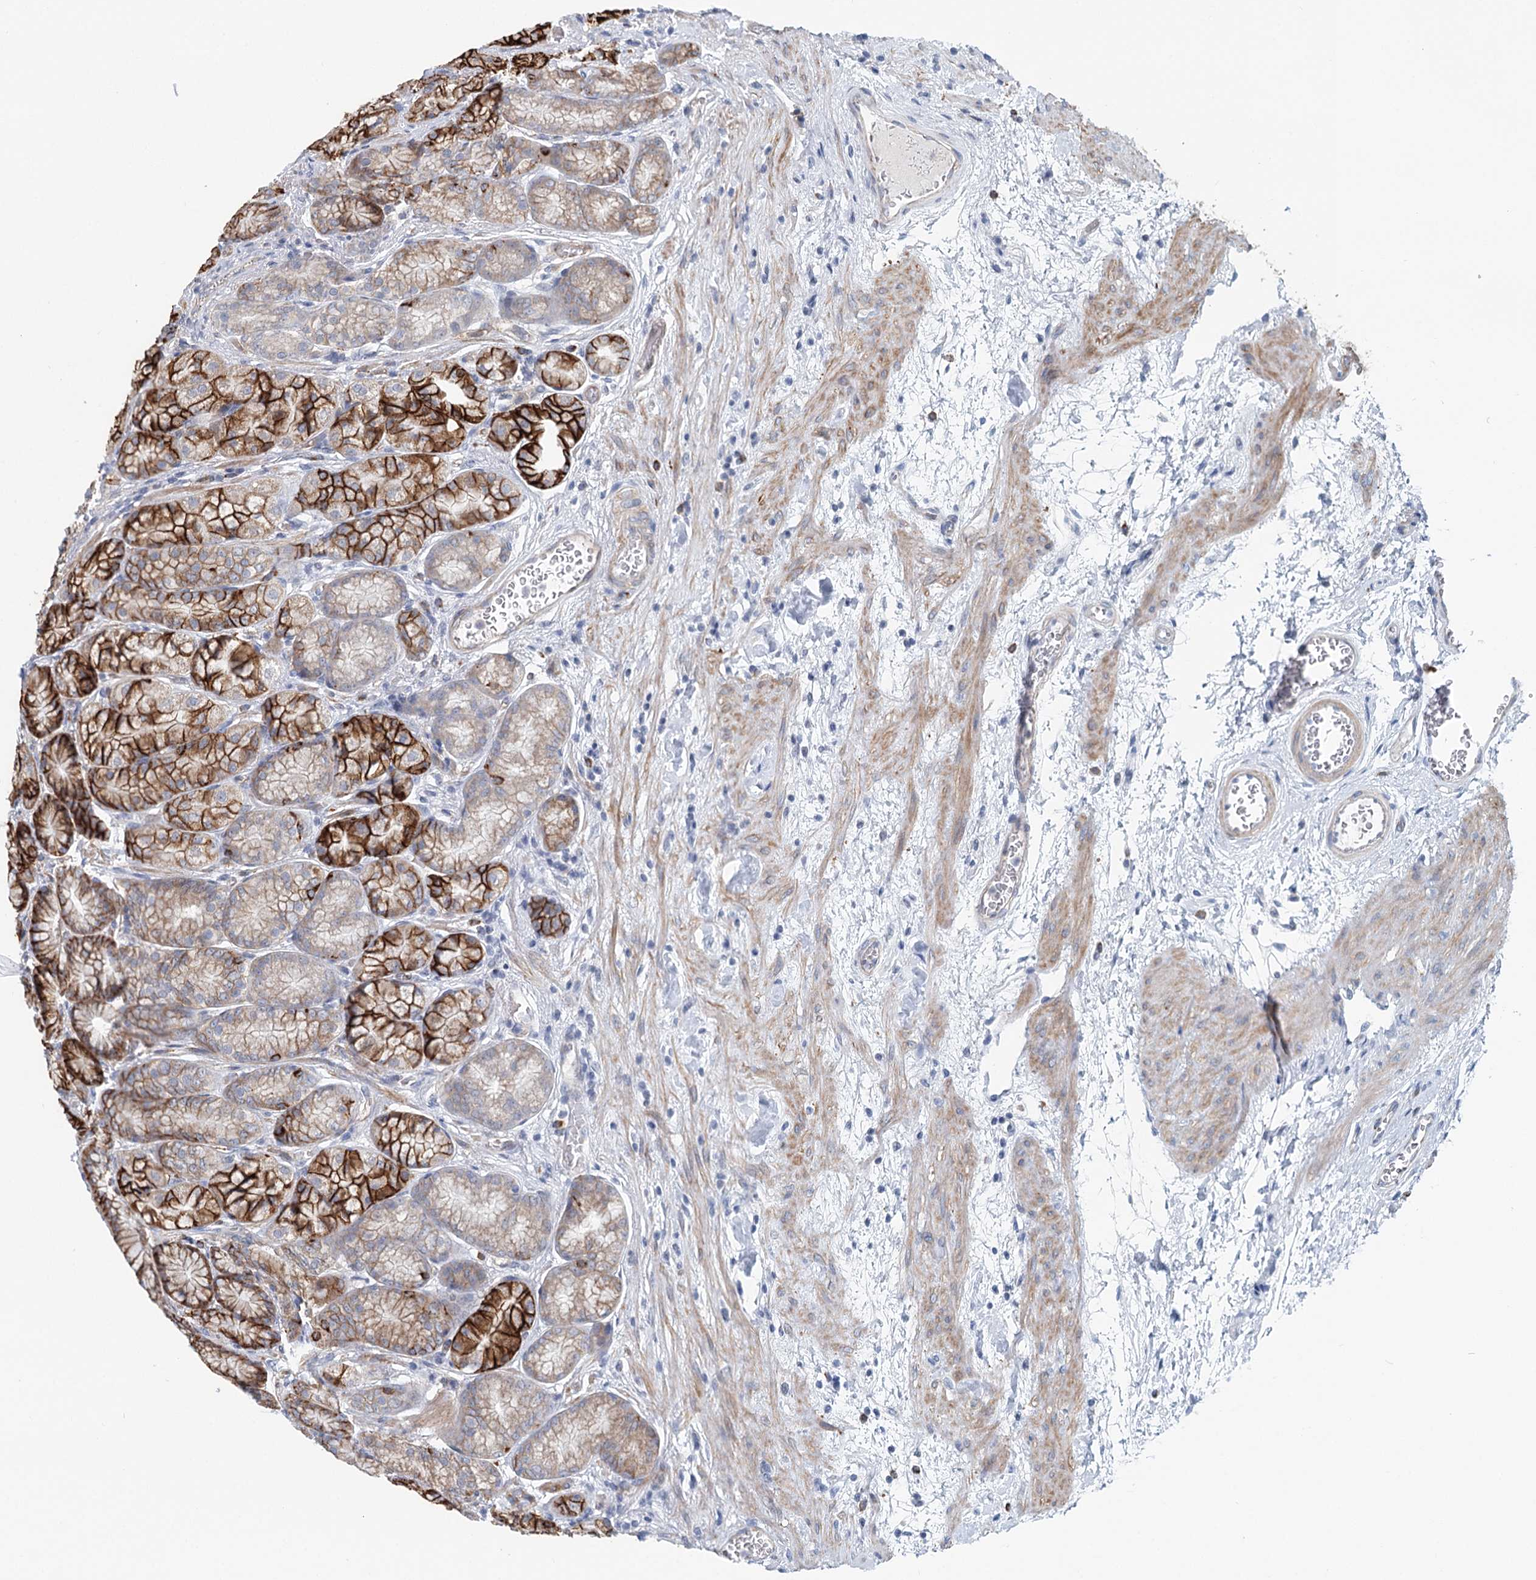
{"staining": {"intensity": "strong", "quantity": "25%-75%", "location": "cytoplasmic/membranous"}, "tissue": "stomach", "cell_type": "Glandular cells", "image_type": "normal", "snomed": [{"axis": "morphology", "description": "Normal tissue, NOS"}, {"axis": "morphology", "description": "Adenocarcinoma, NOS"}, {"axis": "morphology", "description": "Adenocarcinoma, High grade"}, {"axis": "topography", "description": "Stomach, upper"}, {"axis": "topography", "description": "Stomach"}], "caption": "Immunohistochemistry (IHC) micrograph of unremarkable human stomach stained for a protein (brown), which exhibits high levels of strong cytoplasmic/membranous expression in approximately 25%-75% of glandular cells.", "gene": "RNF111", "patient": {"sex": "female", "age": 65}}